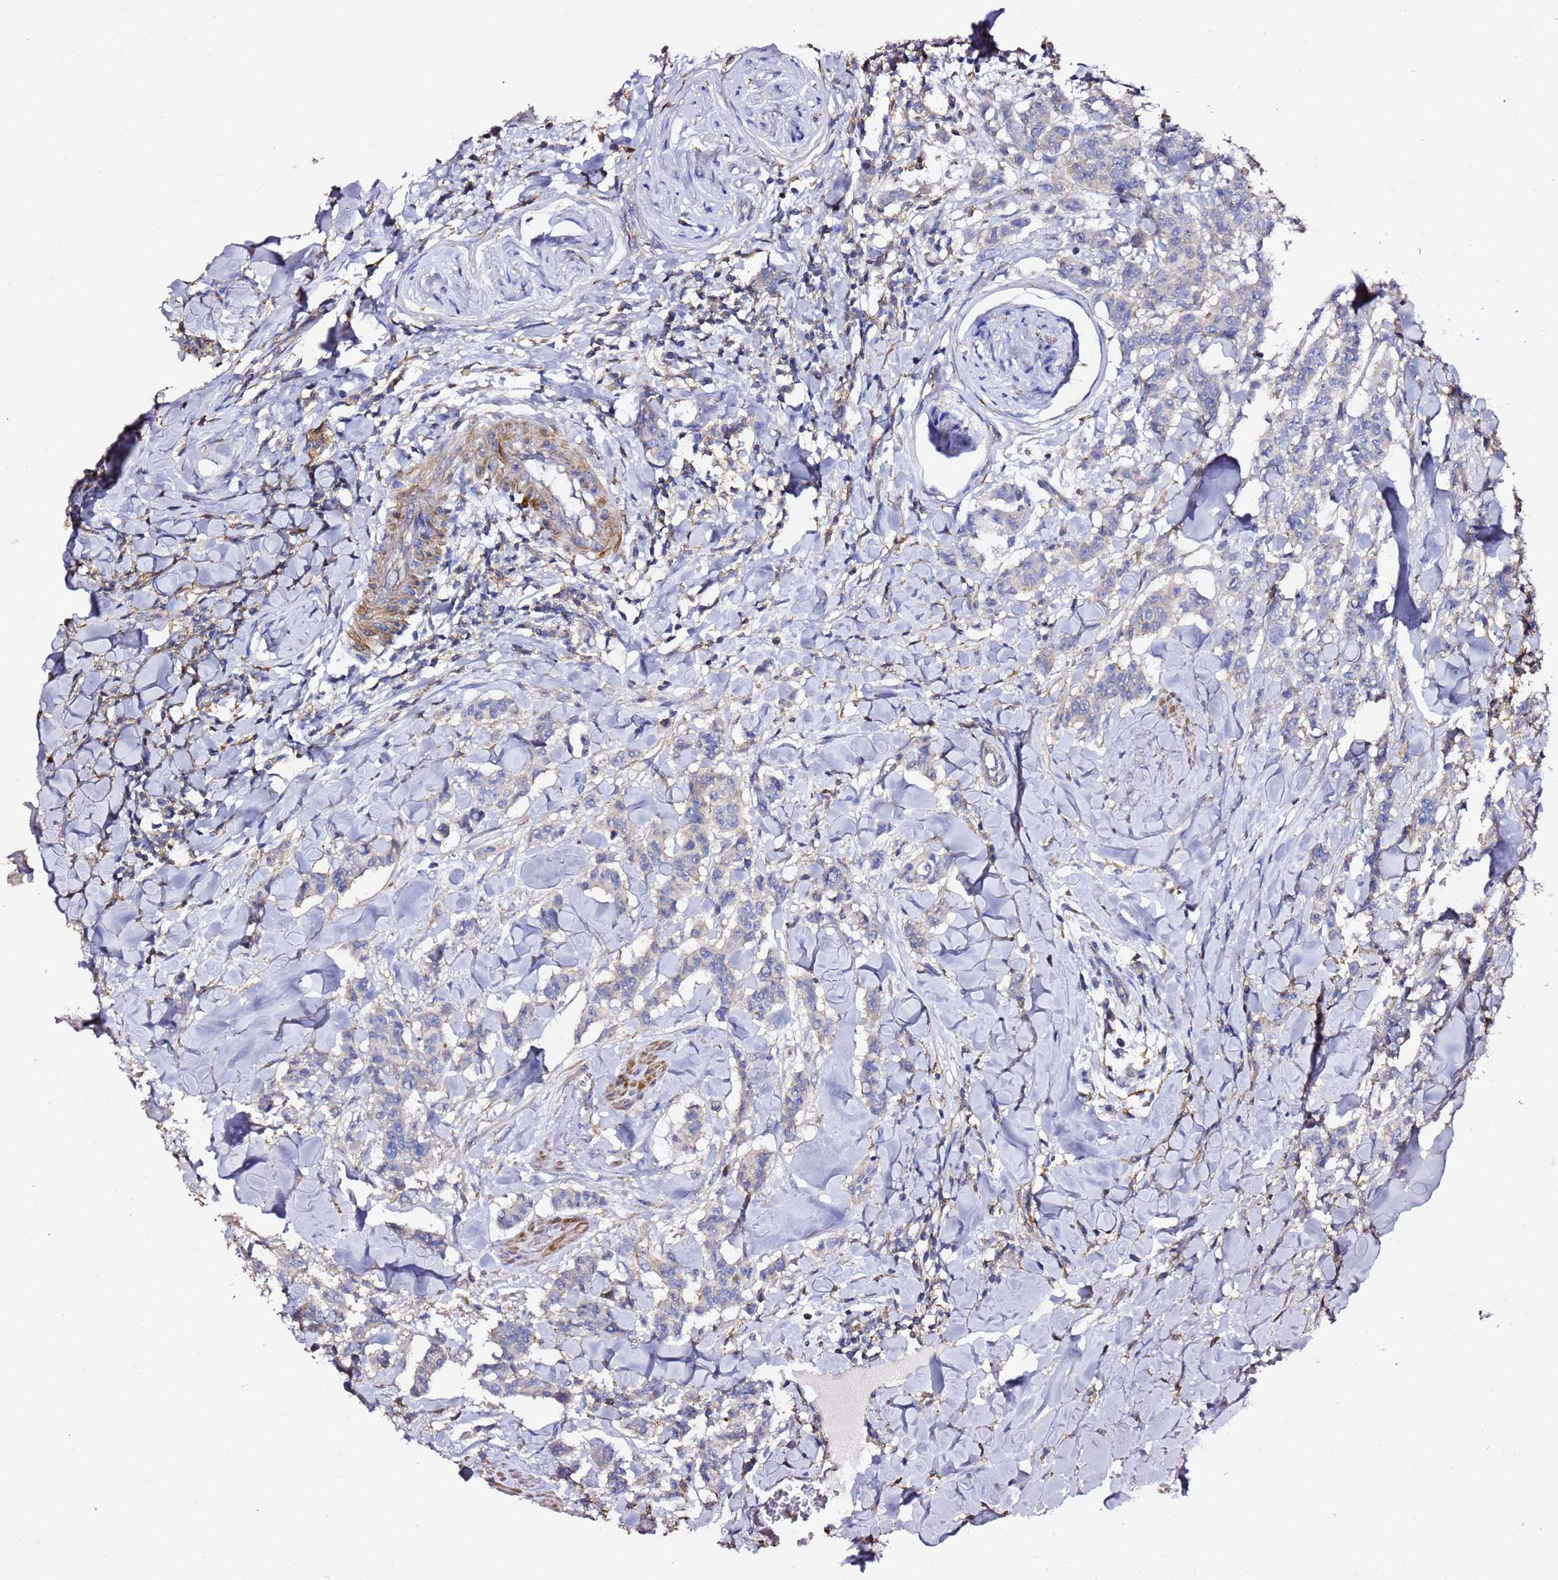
{"staining": {"intensity": "negative", "quantity": "none", "location": "none"}, "tissue": "breast cancer", "cell_type": "Tumor cells", "image_type": "cancer", "snomed": [{"axis": "morphology", "description": "Duct carcinoma"}, {"axis": "topography", "description": "Breast"}], "caption": "Immunohistochemistry (IHC) micrograph of breast invasive ductal carcinoma stained for a protein (brown), which displays no expression in tumor cells.", "gene": "ZFP36L2", "patient": {"sex": "female", "age": 40}}